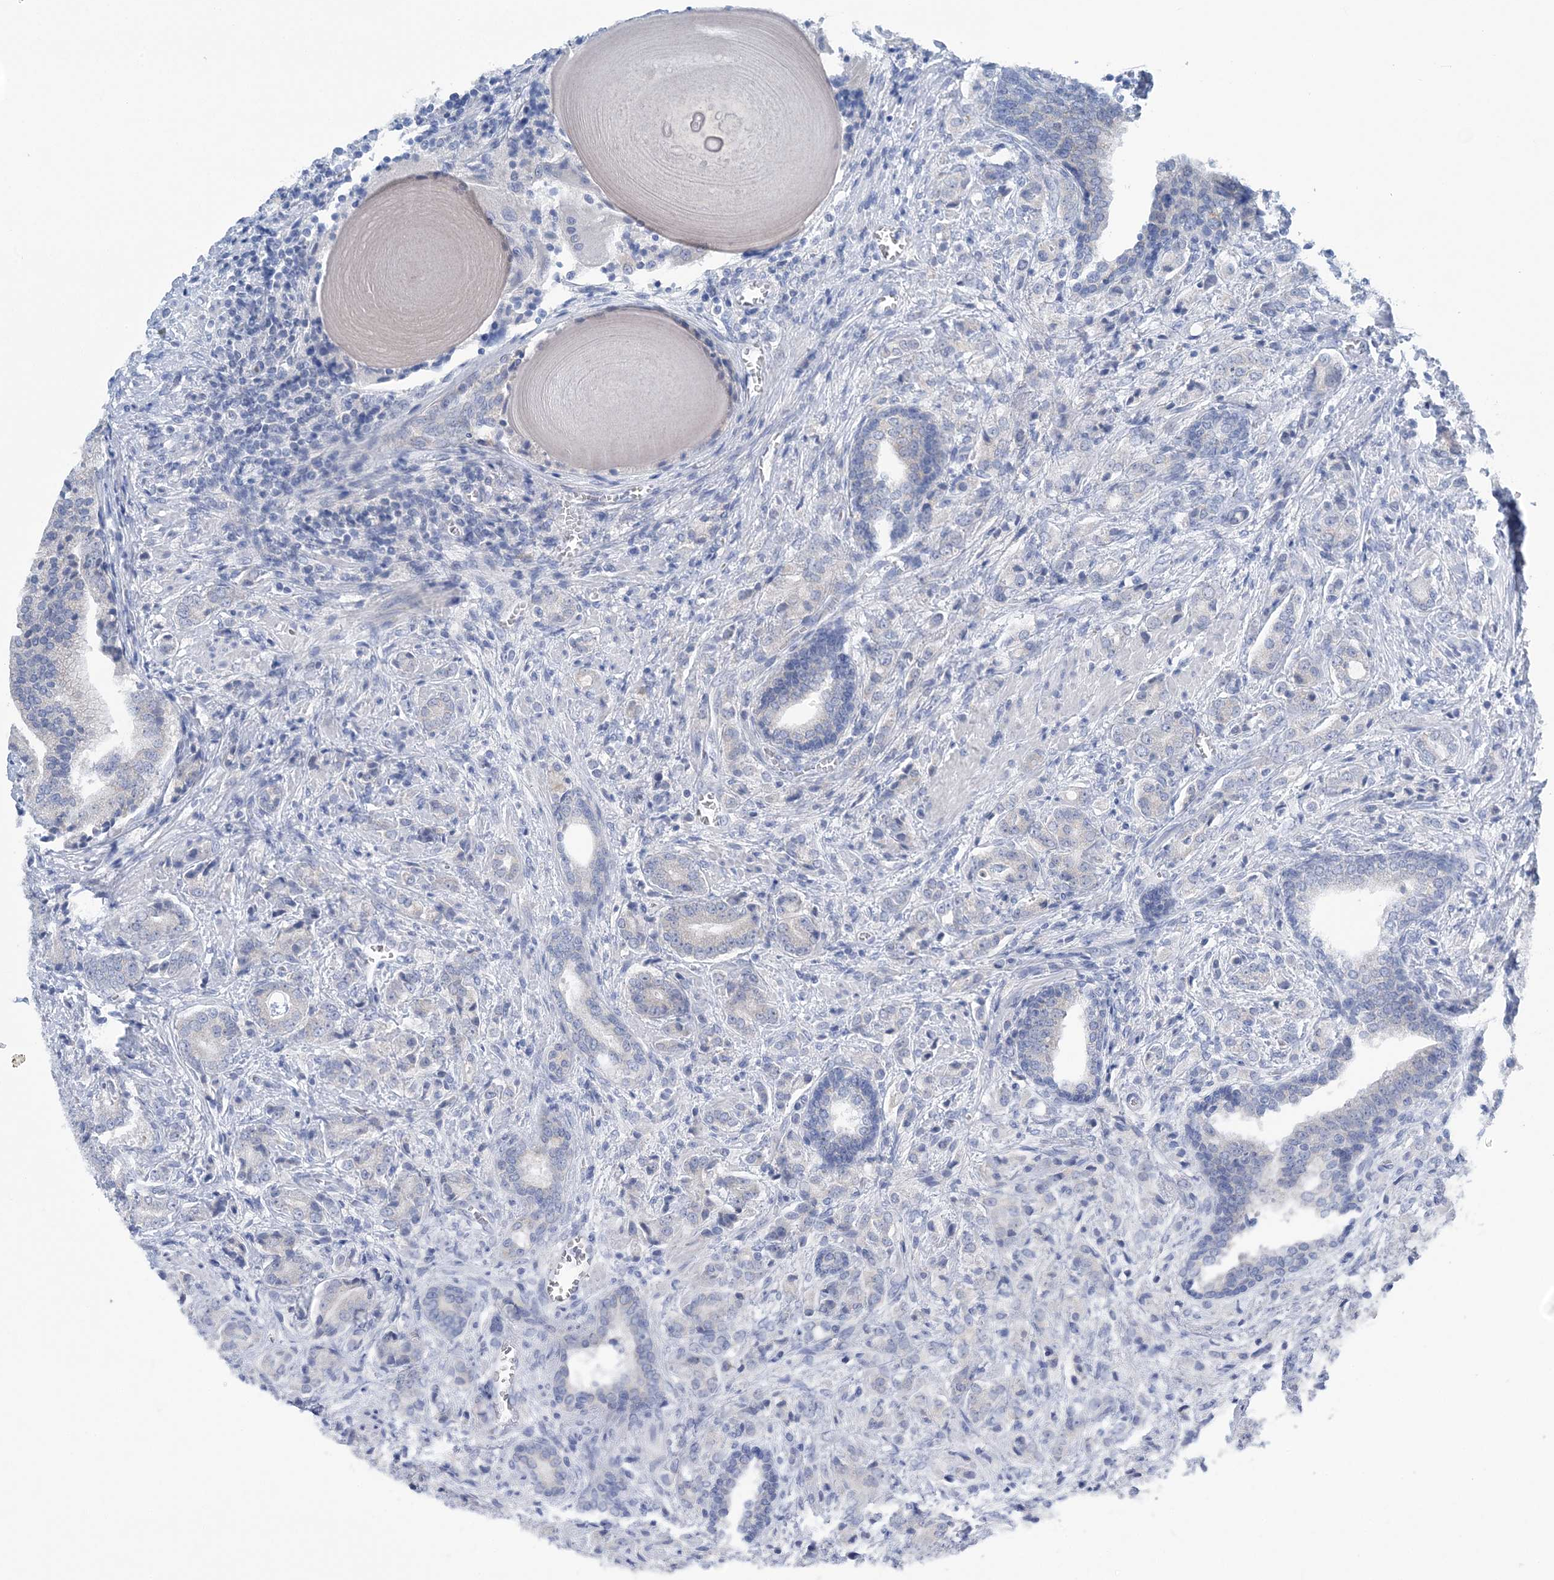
{"staining": {"intensity": "negative", "quantity": "none", "location": "none"}, "tissue": "prostate cancer", "cell_type": "Tumor cells", "image_type": "cancer", "snomed": [{"axis": "morphology", "description": "Adenocarcinoma, High grade"}, {"axis": "topography", "description": "Prostate"}], "caption": "Prostate cancer (high-grade adenocarcinoma) stained for a protein using immunohistochemistry displays no expression tumor cells.", "gene": "COPE", "patient": {"sex": "male", "age": 57}}